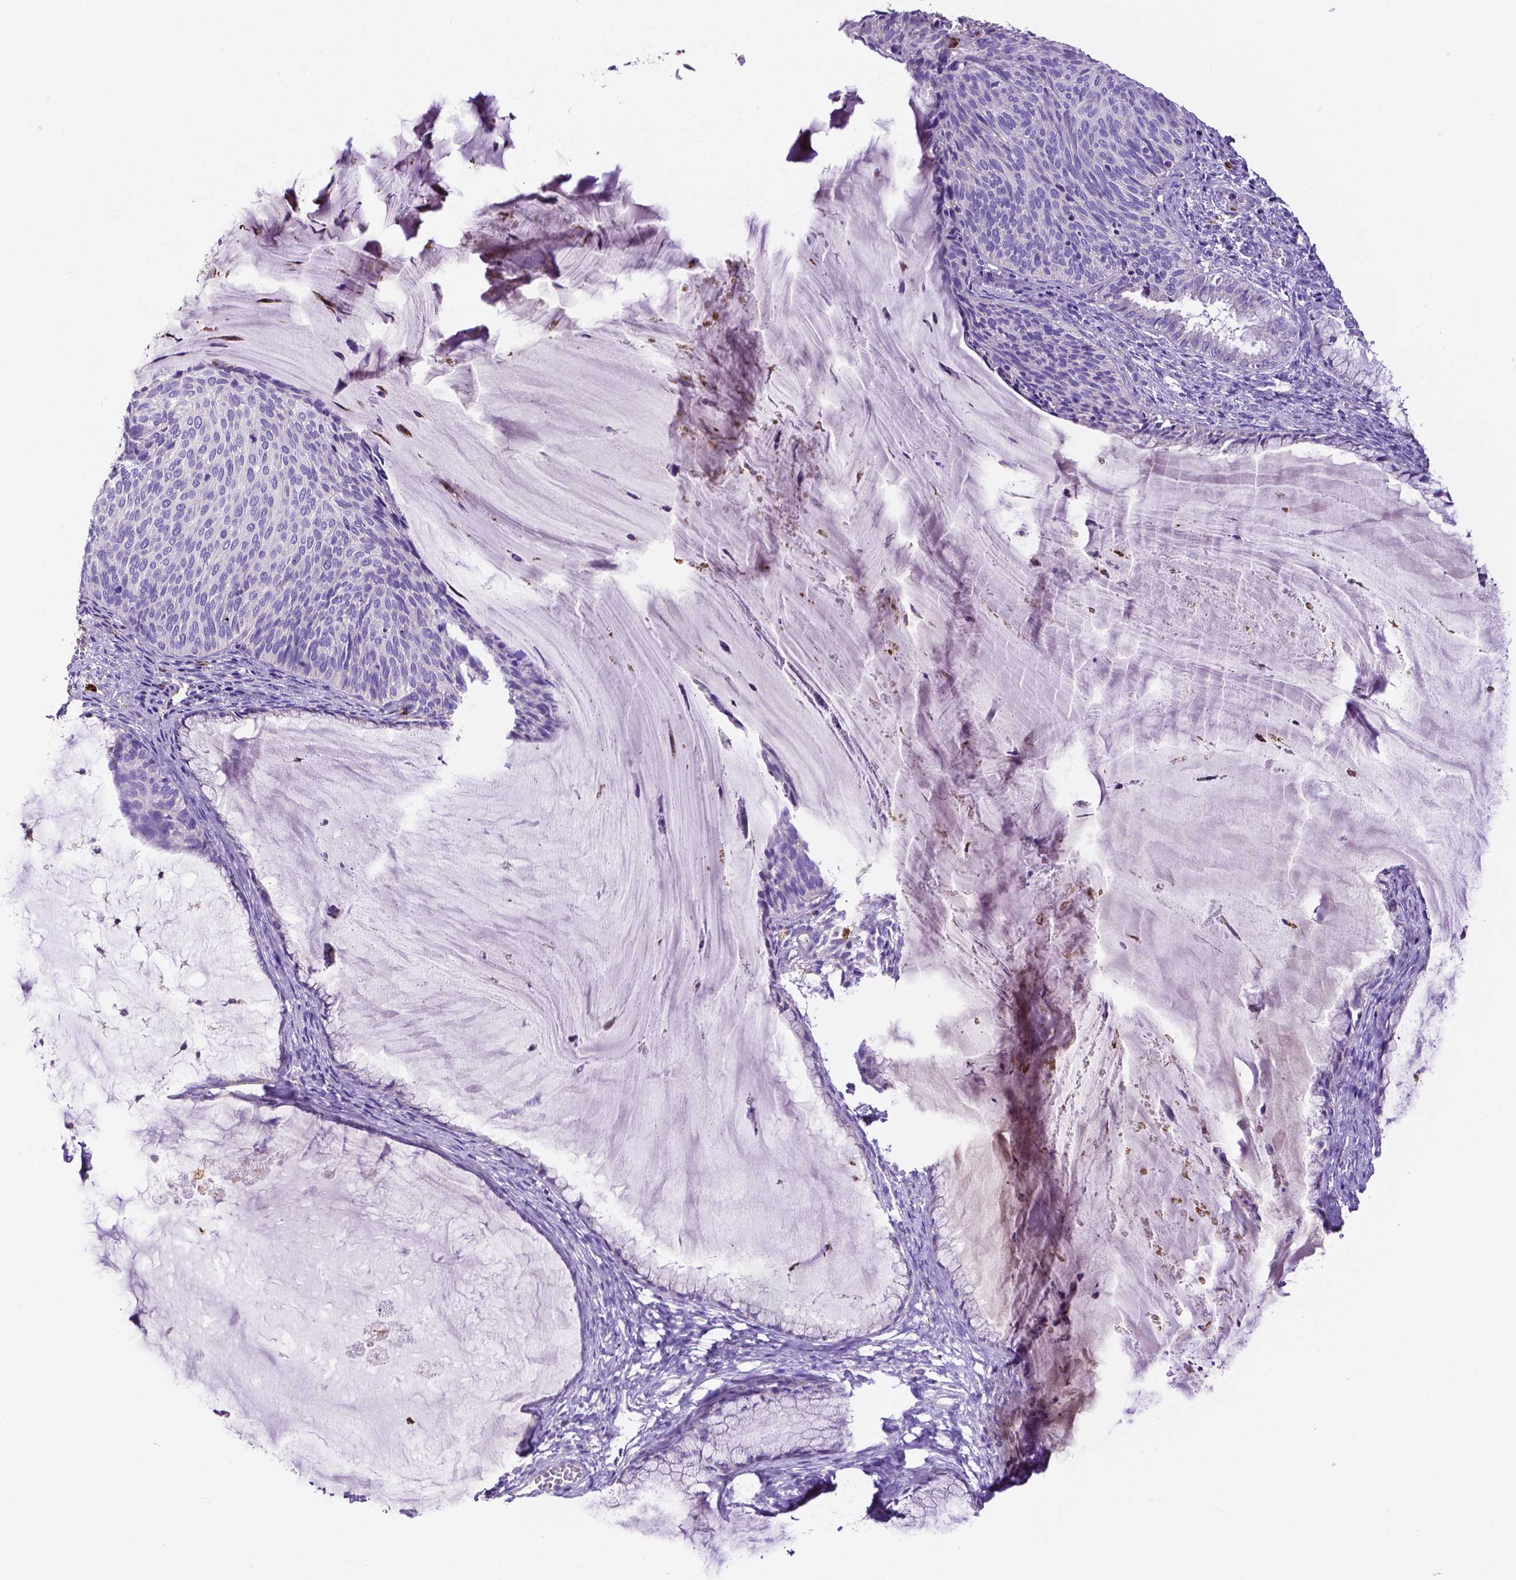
{"staining": {"intensity": "negative", "quantity": "none", "location": "none"}, "tissue": "cervical cancer", "cell_type": "Tumor cells", "image_type": "cancer", "snomed": [{"axis": "morphology", "description": "Squamous cell carcinoma, NOS"}, {"axis": "topography", "description": "Cervix"}], "caption": "Immunohistochemistry (IHC) micrograph of cervical cancer stained for a protein (brown), which exhibits no positivity in tumor cells.", "gene": "MMP9", "patient": {"sex": "female", "age": 36}}